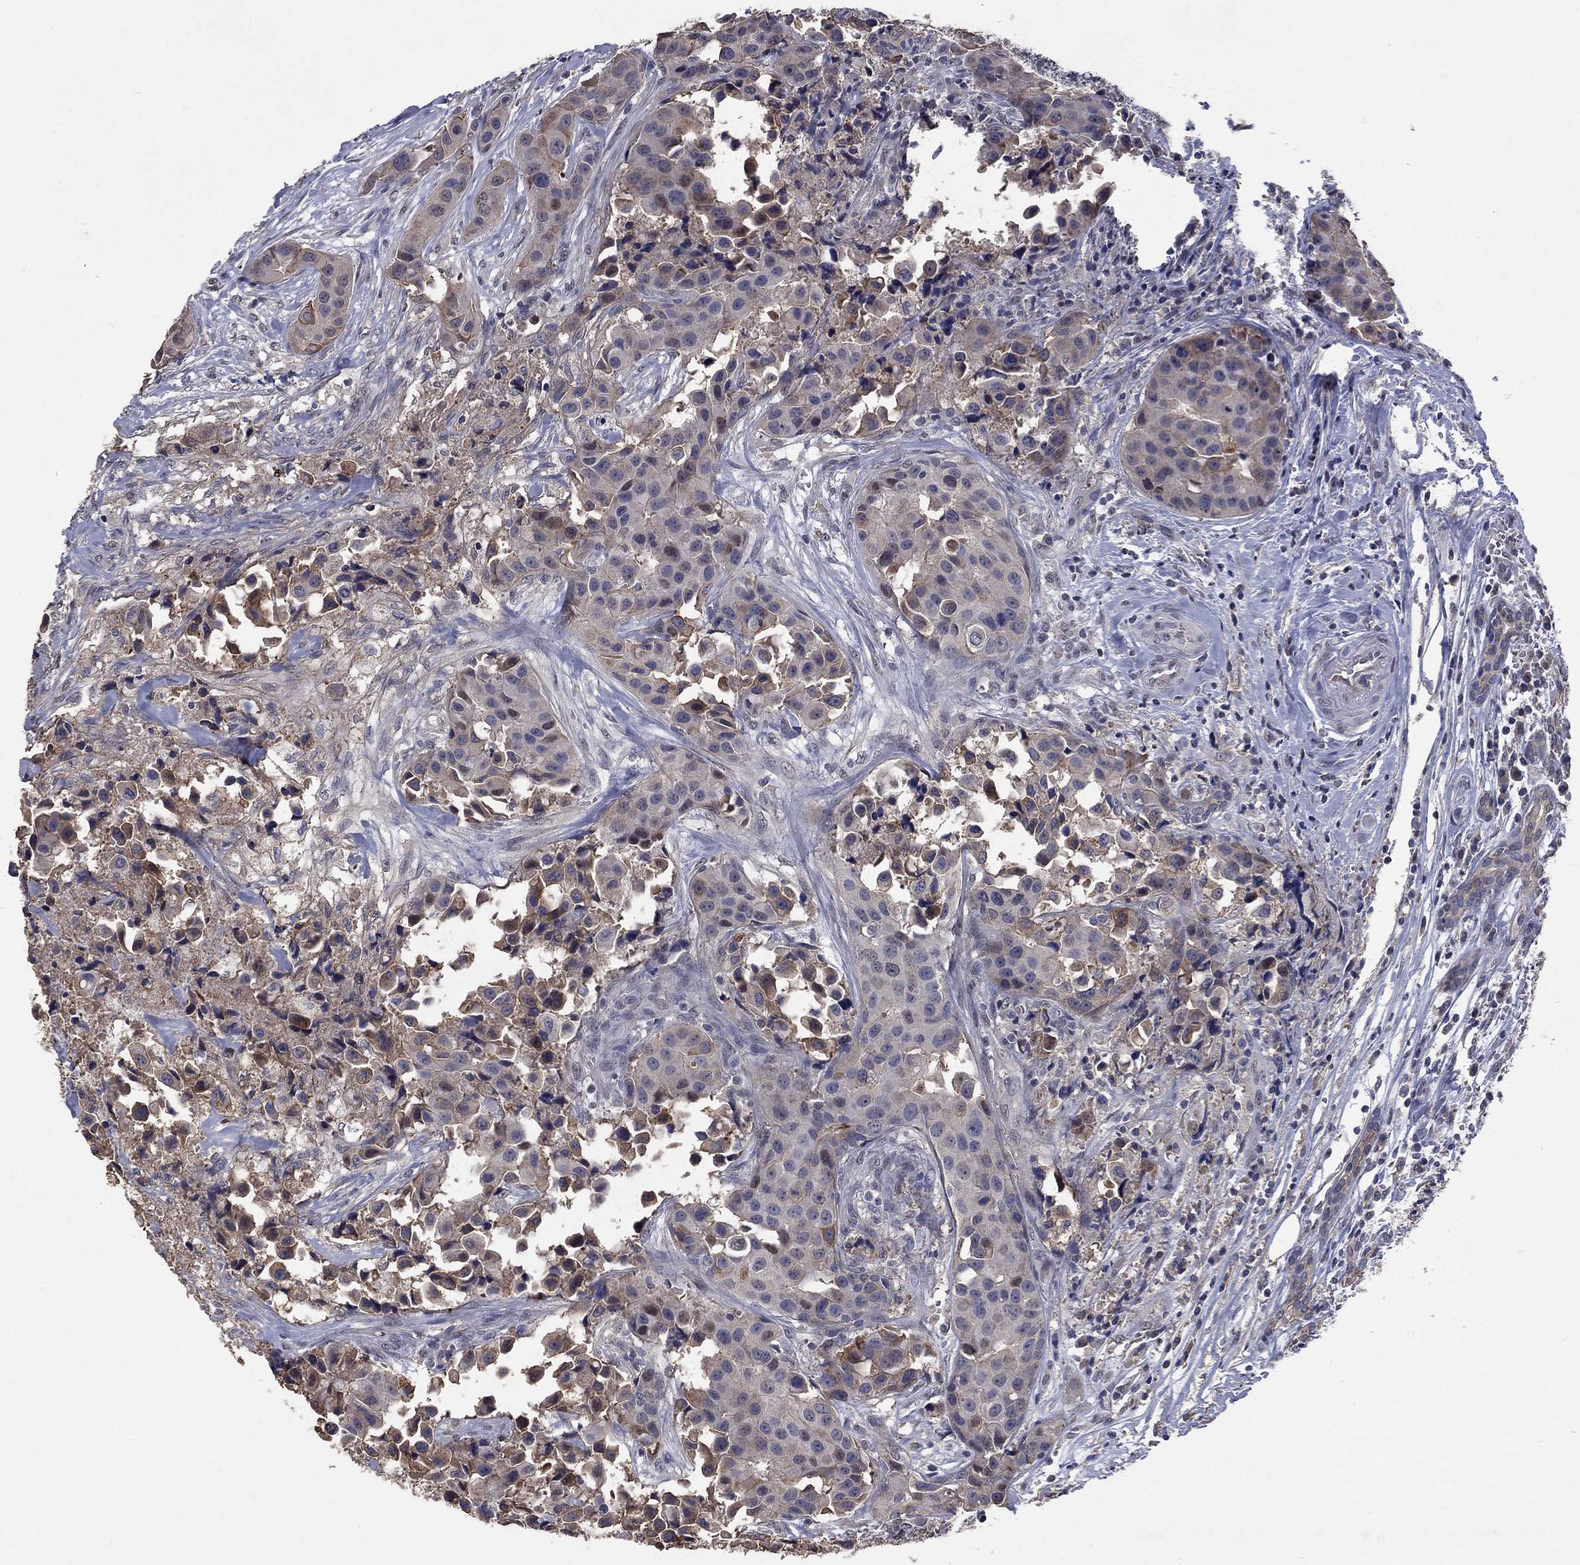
{"staining": {"intensity": "moderate", "quantity": "<25%", "location": "cytoplasmic/membranous"}, "tissue": "head and neck cancer", "cell_type": "Tumor cells", "image_type": "cancer", "snomed": [{"axis": "morphology", "description": "Adenocarcinoma, NOS"}, {"axis": "topography", "description": "Head-Neck"}], "caption": "DAB (3,3'-diaminobenzidine) immunohistochemical staining of human head and neck cancer (adenocarcinoma) demonstrates moderate cytoplasmic/membranous protein expression in about <25% of tumor cells.", "gene": "CHST5", "patient": {"sex": "male", "age": 76}}